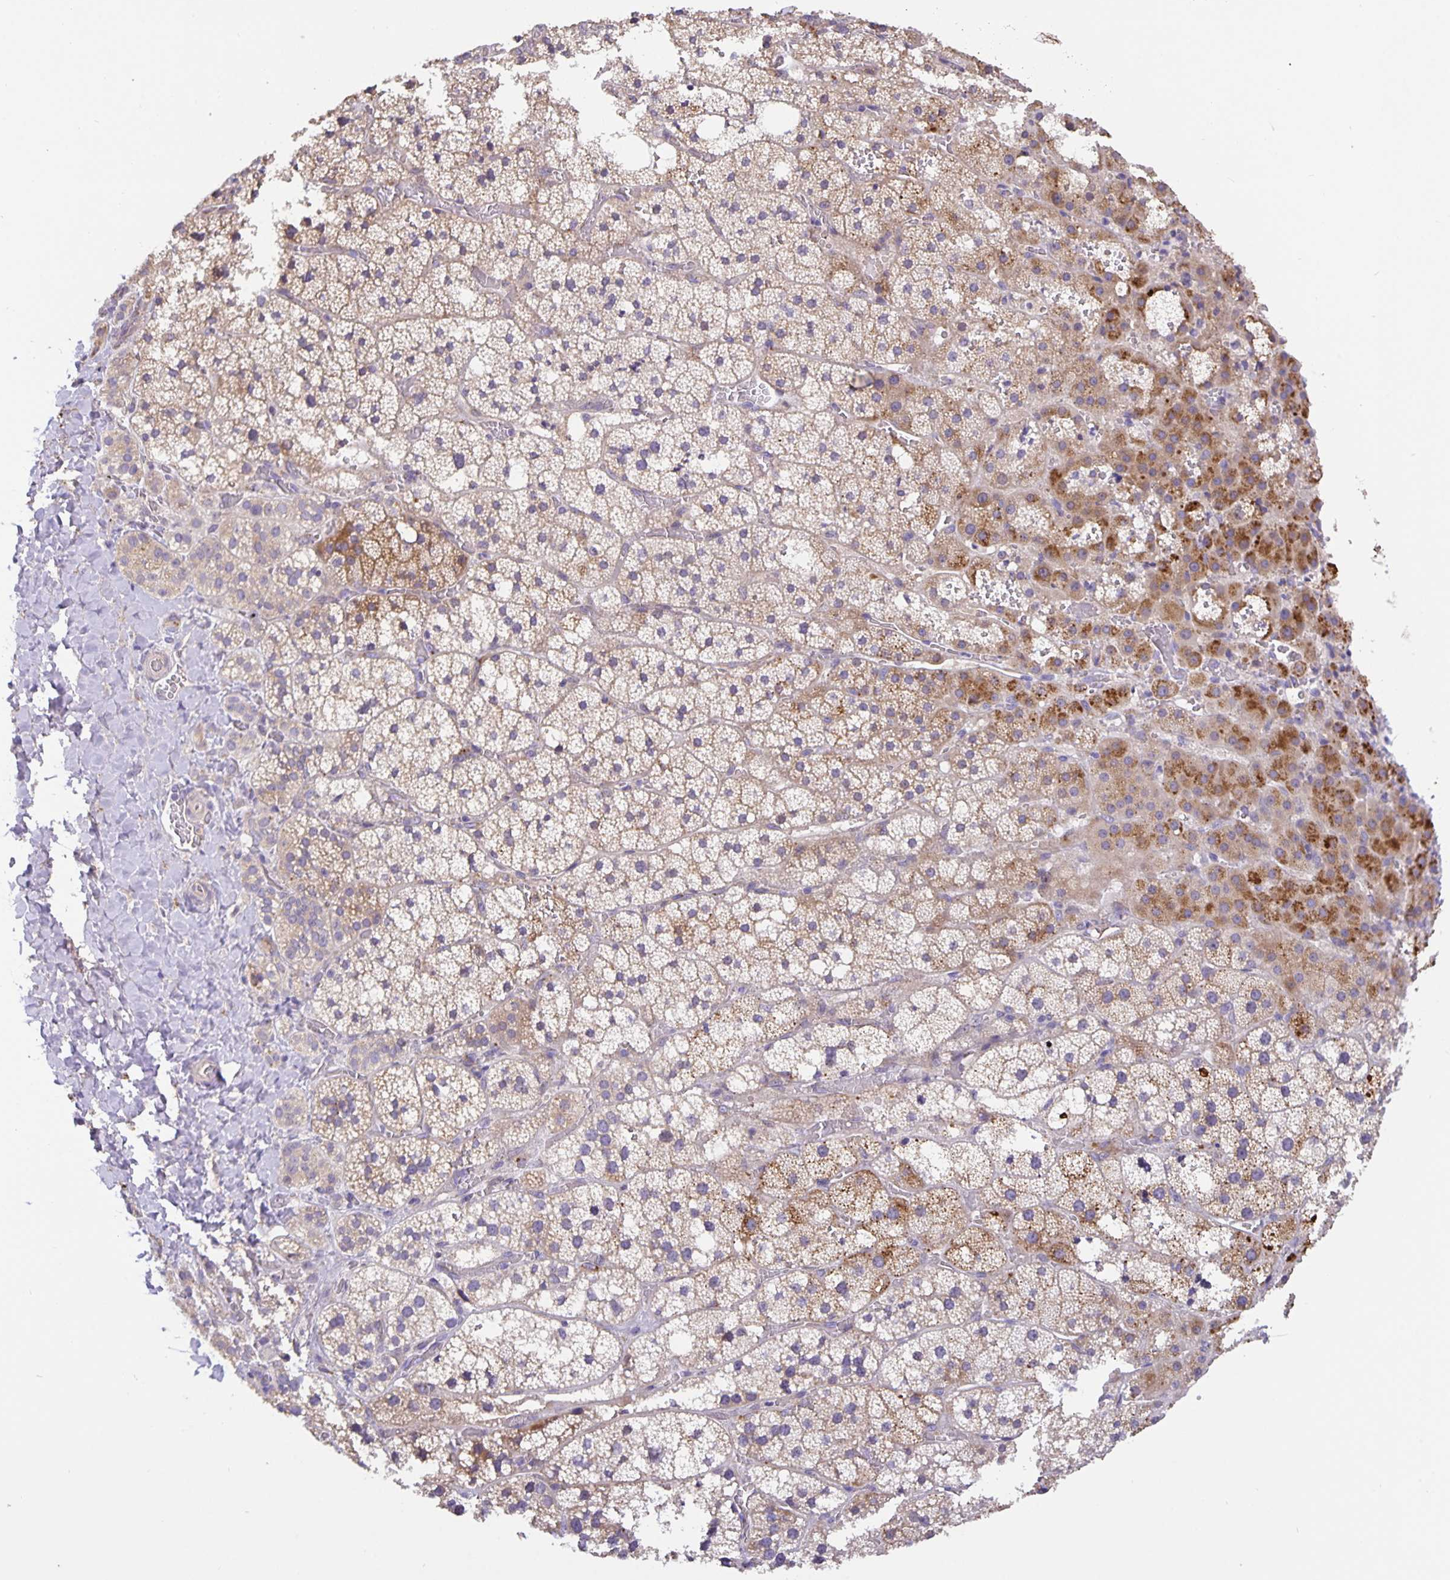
{"staining": {"intensity": "moderate", "quantity": "<25%", "location": "cytoplasmic/membranous"}, "tissue": "adrenal gland", "cell_type": "Glandular cells", "image_type": "normal", "snomed": [{"axis": "morphology", "description": "Normal tissue, NOS"}, {"axis": "topography", "description": "Adrenal gland"}], "caption": "Moderate cytoplasmic/membranous positivity is present in about <25% of glandular cells in benign adrenal gland. The protein is stained brown, and the nuclei are stained in blue (DAB (3,3'-diaminobenzidine) IHC with brightfield microscopy, high magnification).", "gene": "EML6", "patient": {"sex": "male", "age": 53}}